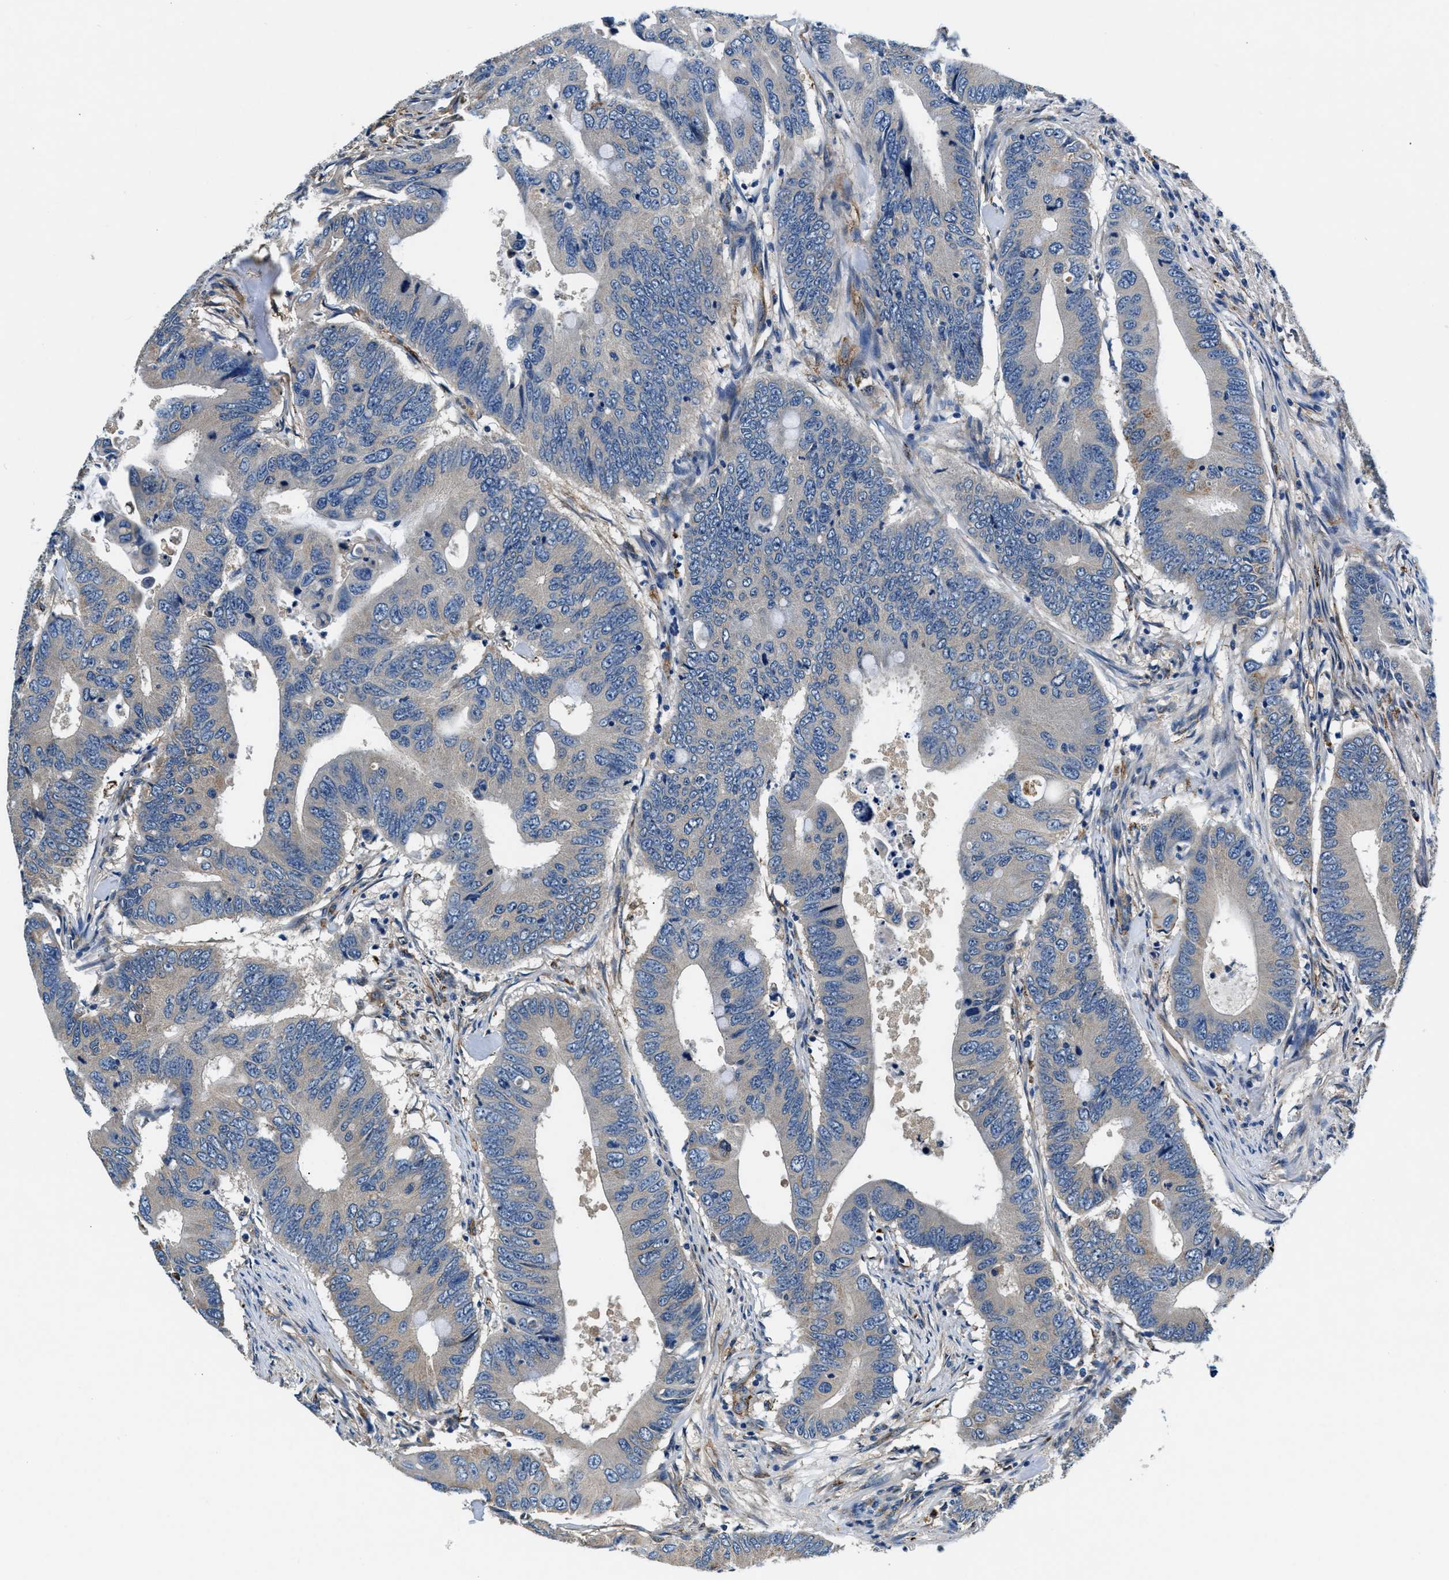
{"staining": {"intensity": "negative", "quantity": "none", "location": "none"}, "tissue": "colorectal cancer", "cell_type": "Tumor cells", "image_type": "cancer", "snomed": [{"axis": "morphology", "description": "Adenocarcinoma, NOS"}, {"axis": "topography", "description": "Colon"}], "caption": "The image exhibits no significant expression in tumor cells of colorectal cancer (adenocarcinoma).", "gene": "PRTFDC1", "patient": {"sex": "male", "age": 71}}